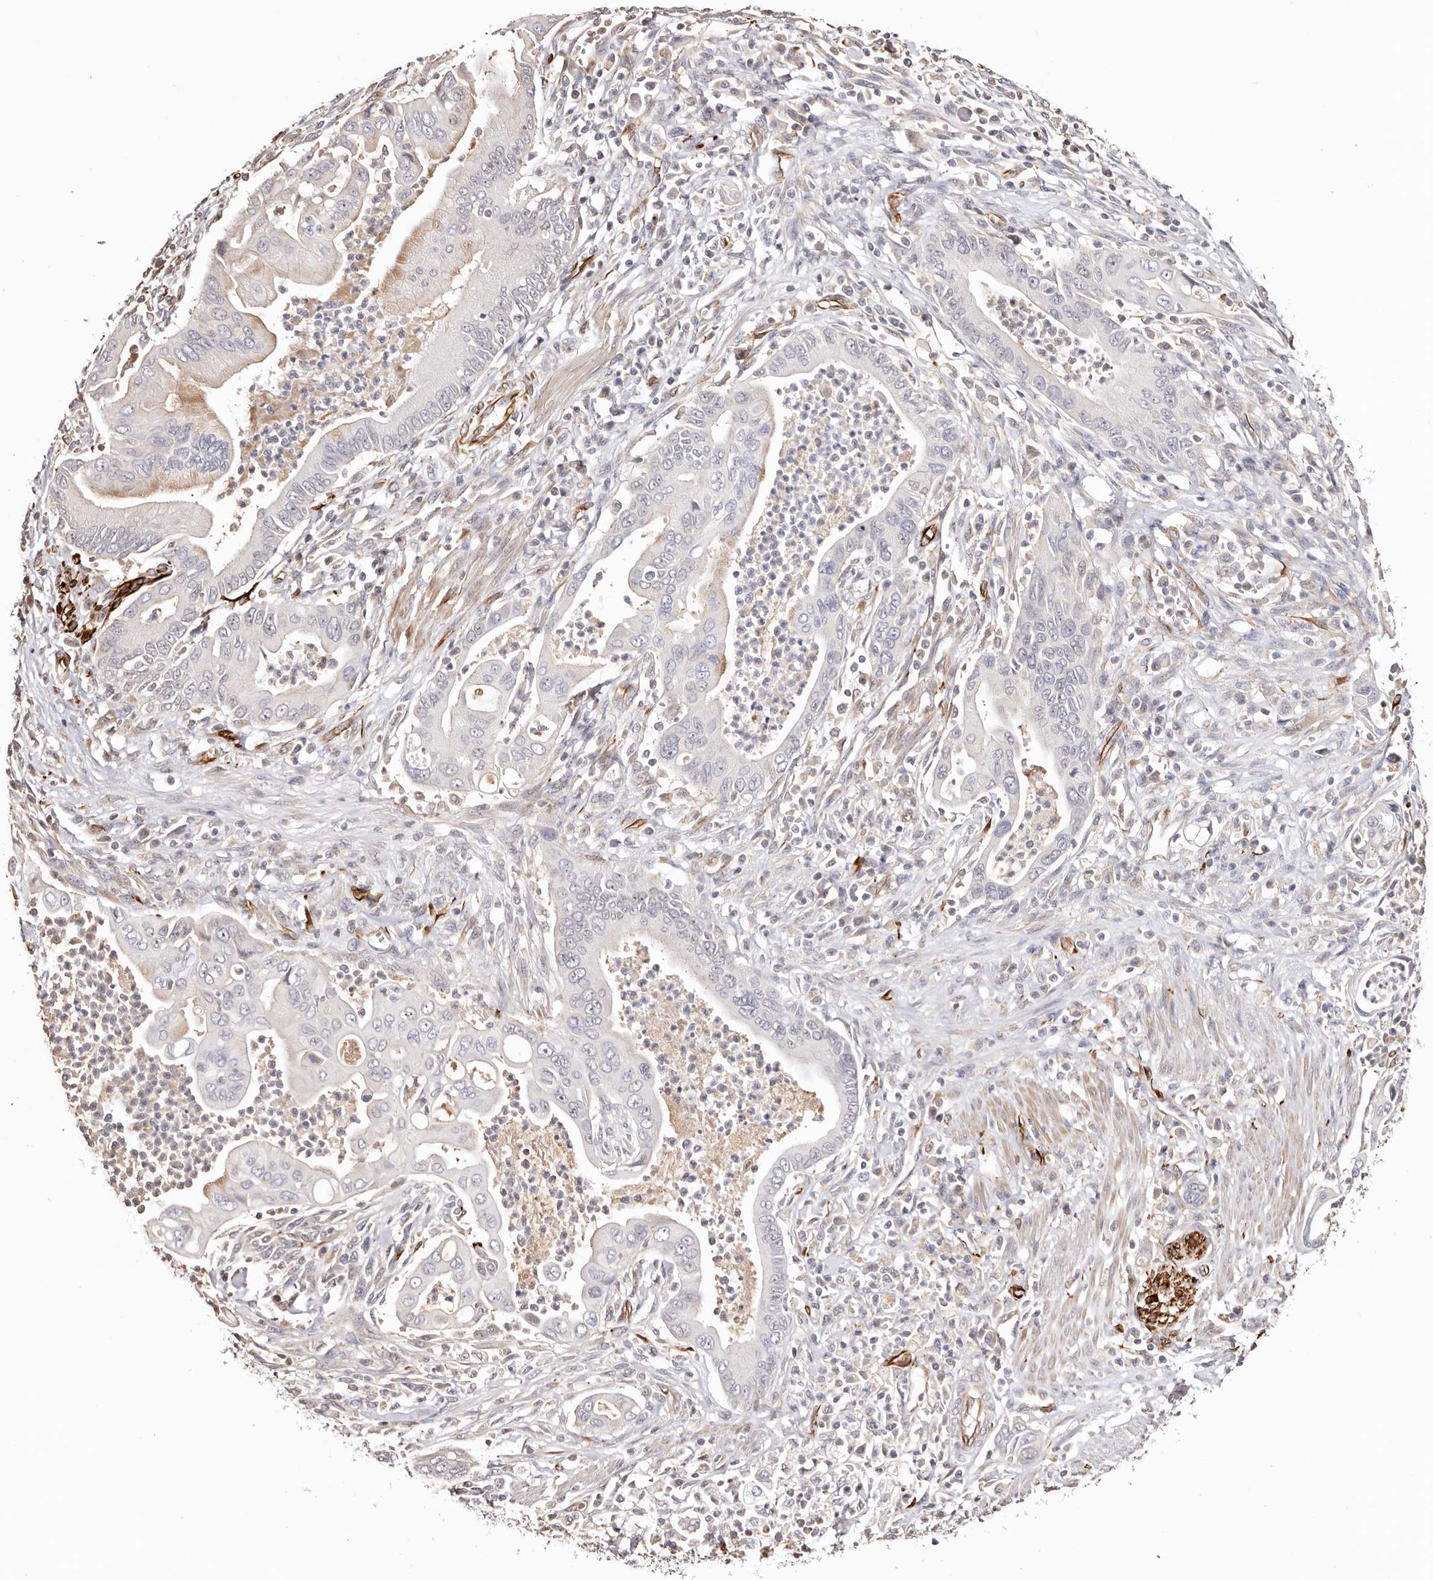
{"staining": {"intensity": "moderate", "quantity": "<25%", "location": "cytoplasmic/membranous"}, "tissue": "pancreatic cancer", "cell_type": "Tumor cells", "image_type": "cancer", "snomed": [{"axis": "morphology", "description": "Adenocarcinoma, NOS"}, {"axis": "topography", "description": "Pancreas"}], "caption": "There is low levels of moderate cytoplasmic/membranous staining in tumor cells of adenocarcinoma (pancreatic), as demonstrated by immunohistochemical staining (brown color).", "gene": "ZNF557", "patient": {"sex": "male", "age": 78}}